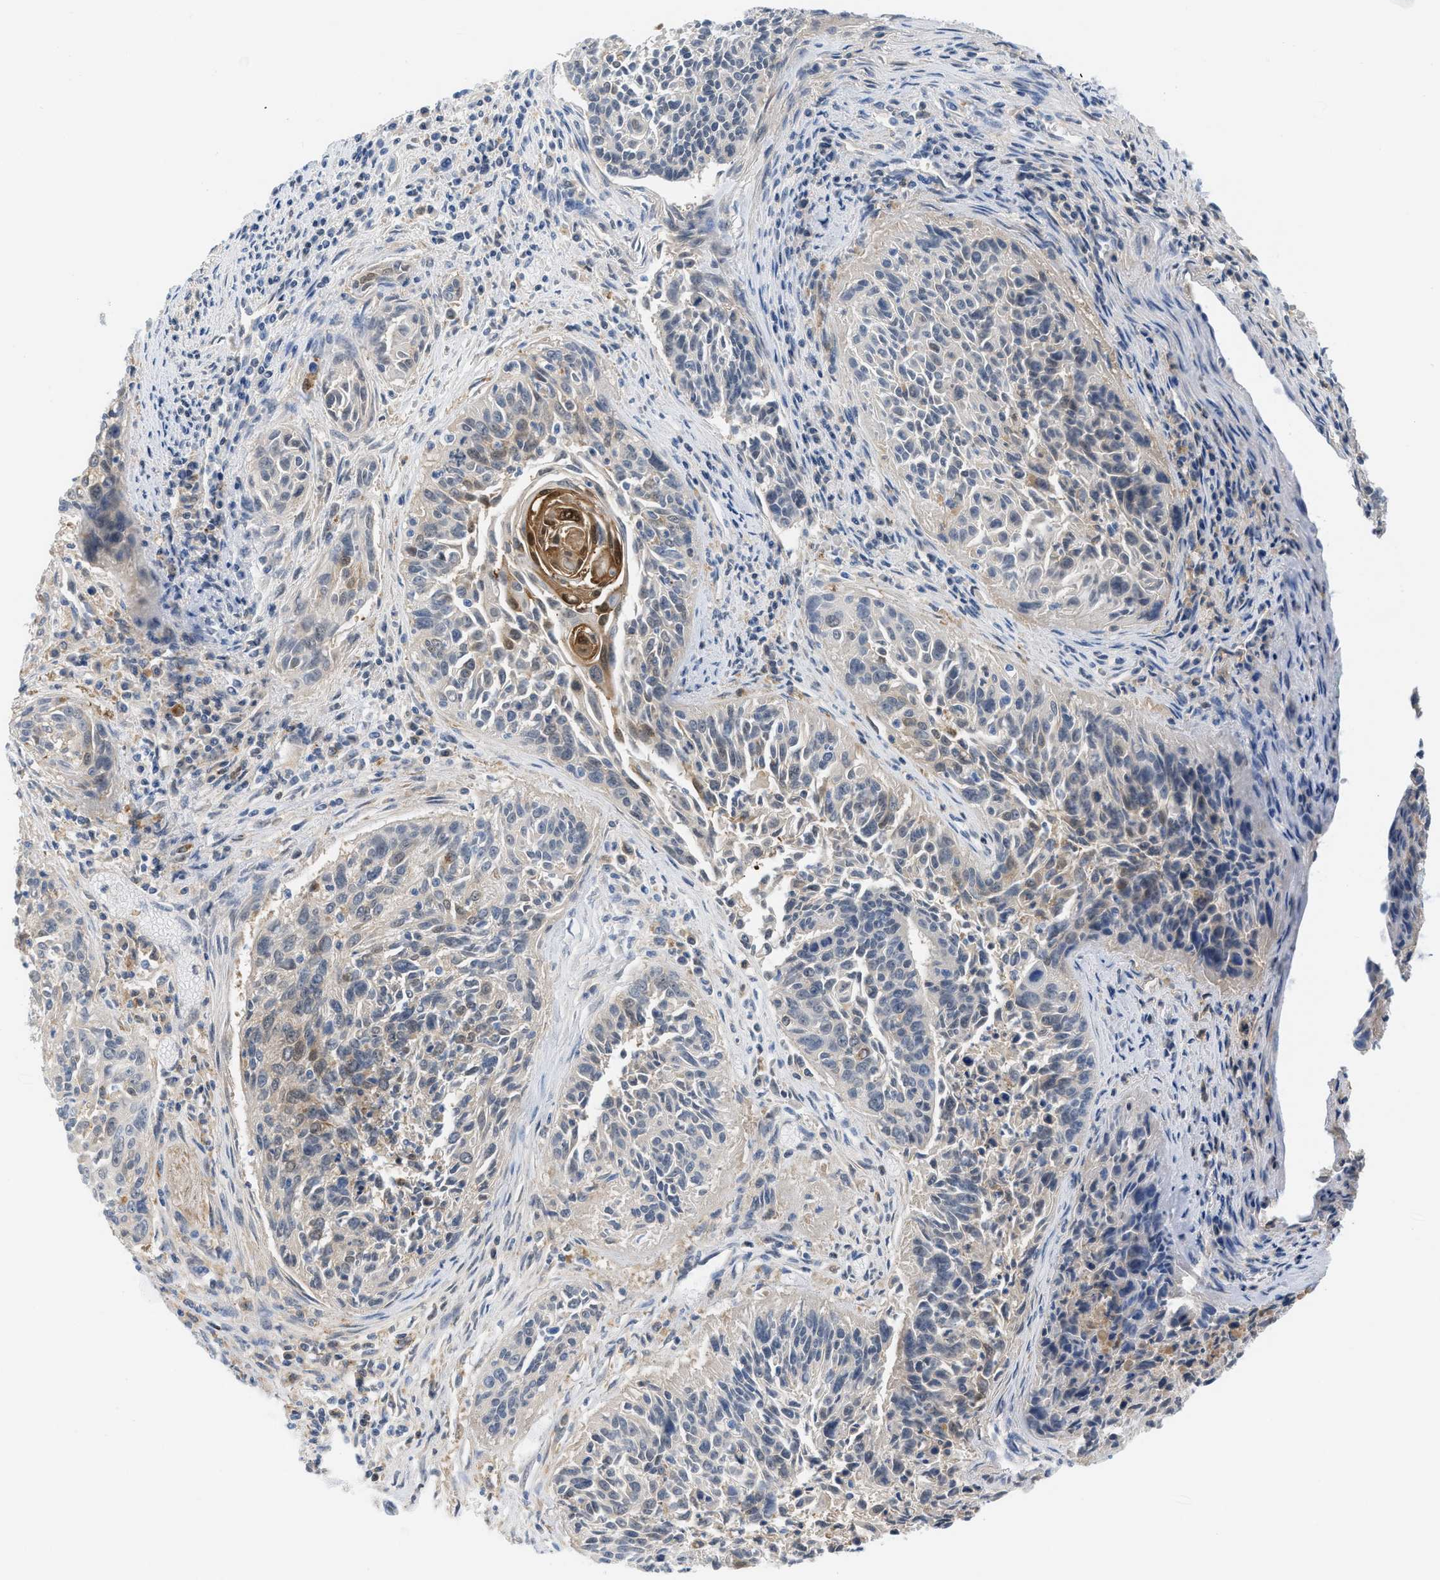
{"staining": {"intensity": "weak", "quantity": "25%-75%", "location": "cytoplasmic/membranous"}, "tissue": "cervical cancer", "cell_type": "Tumor cells", "image_type": "cancer", "snomed": [{"axis": "morphology", "description": "Squamous cell carcinoma, NOS"}, {"axis": "topography", "description": "Cervix"}], "caption": "Immunohistochemical staining of cervical squamous cell carcinoma demonstrates low levels of weak cytoplasmic/membranous expression in approximately 25%-75% of tumor cells.", "gene": "CSTB", "patient": {"sex": "female", "age": 55}}